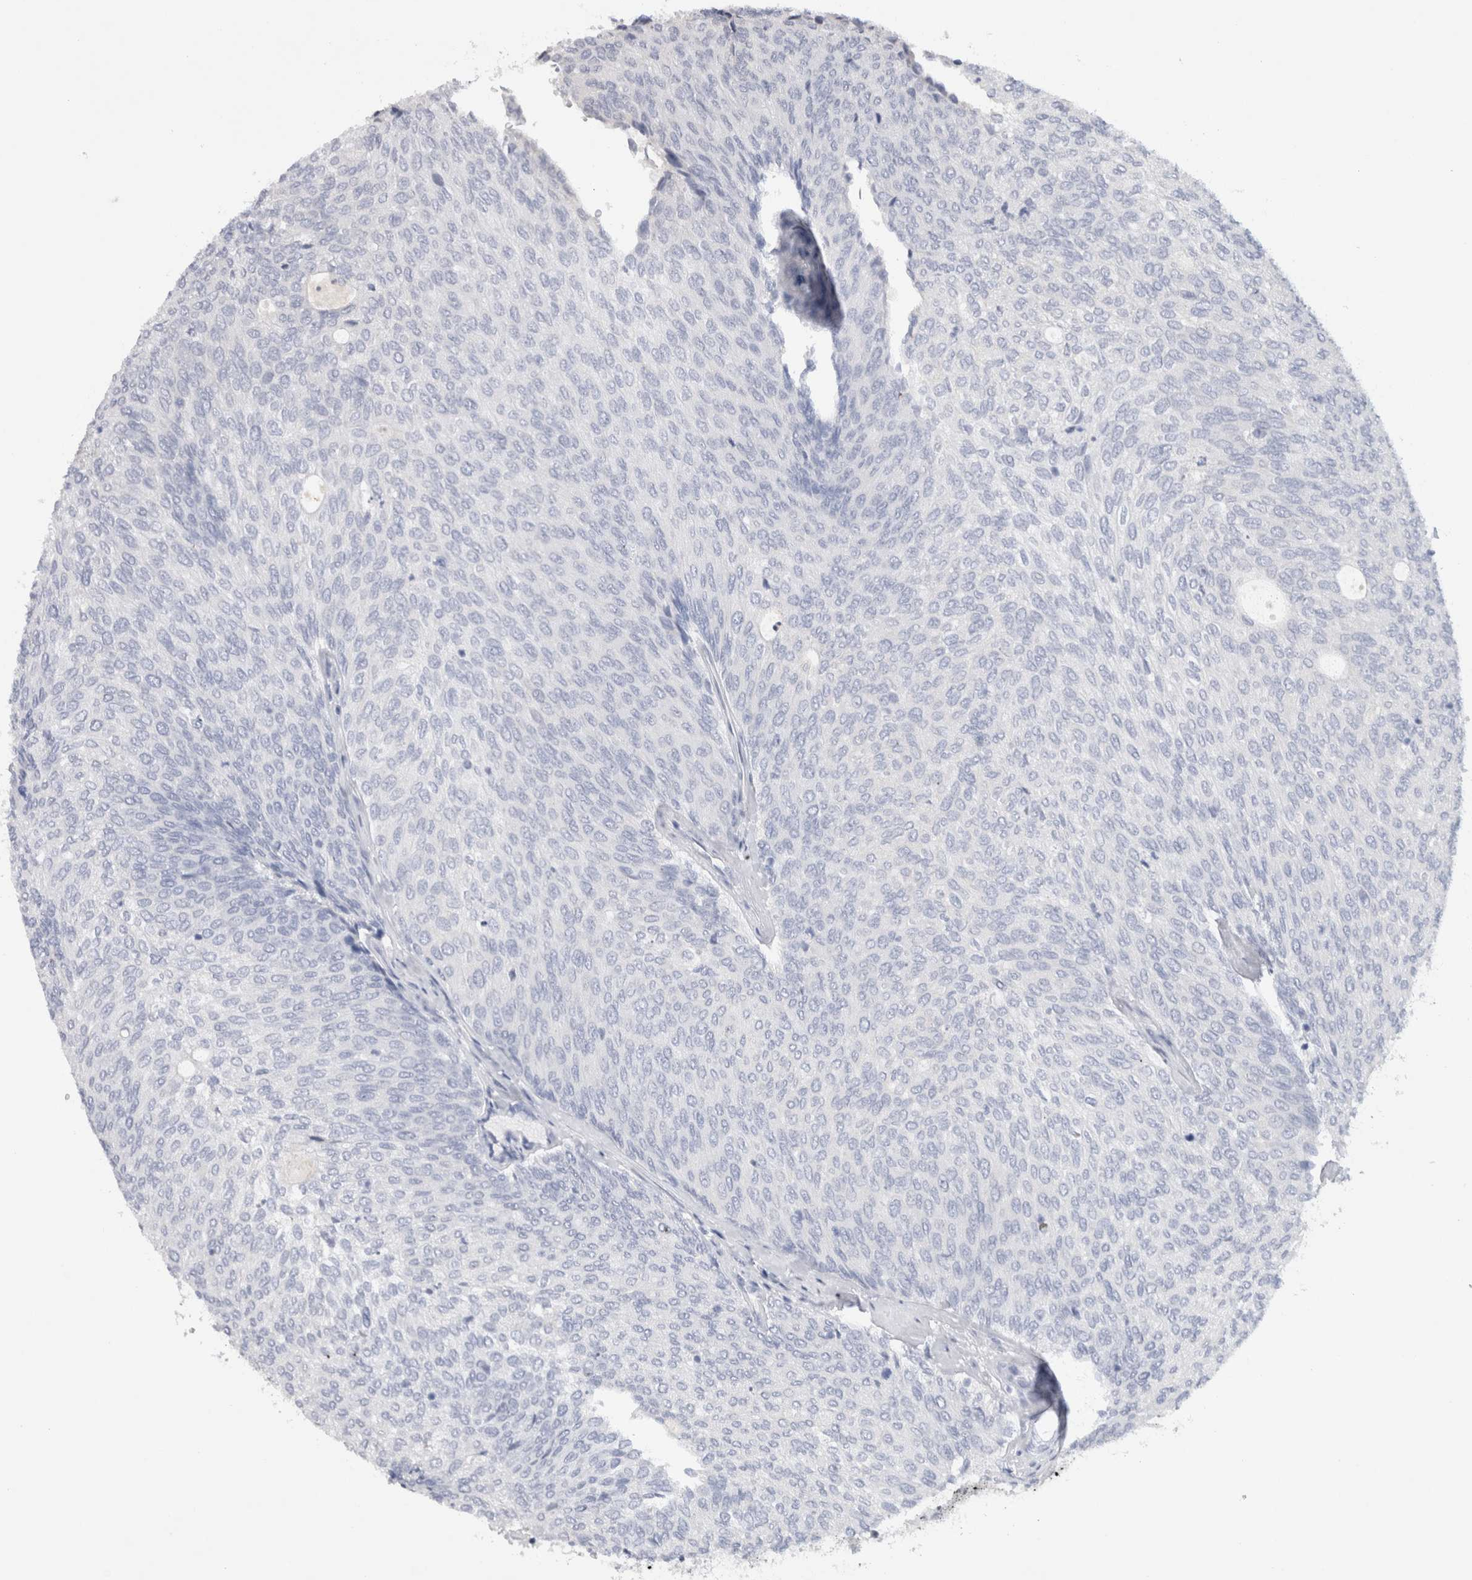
{"staining": {"intensity": "negative", "quantity": "none", "location": "none"}, "tissue": "urothelial cancer", "cell_type": "Tumor cells", "image_type": "cancer", "snomed": [{"axis": "morphology", "description": "Urothelial carcinoma, Low grade"}, {"axis": "topography", "description": "Urinary bladder"}], "caption": "Tumor cells are negative for brown protein staining in urothelial cancer.", "gene": "TONSL", "patient": {"sex": "female", "age": 79}}